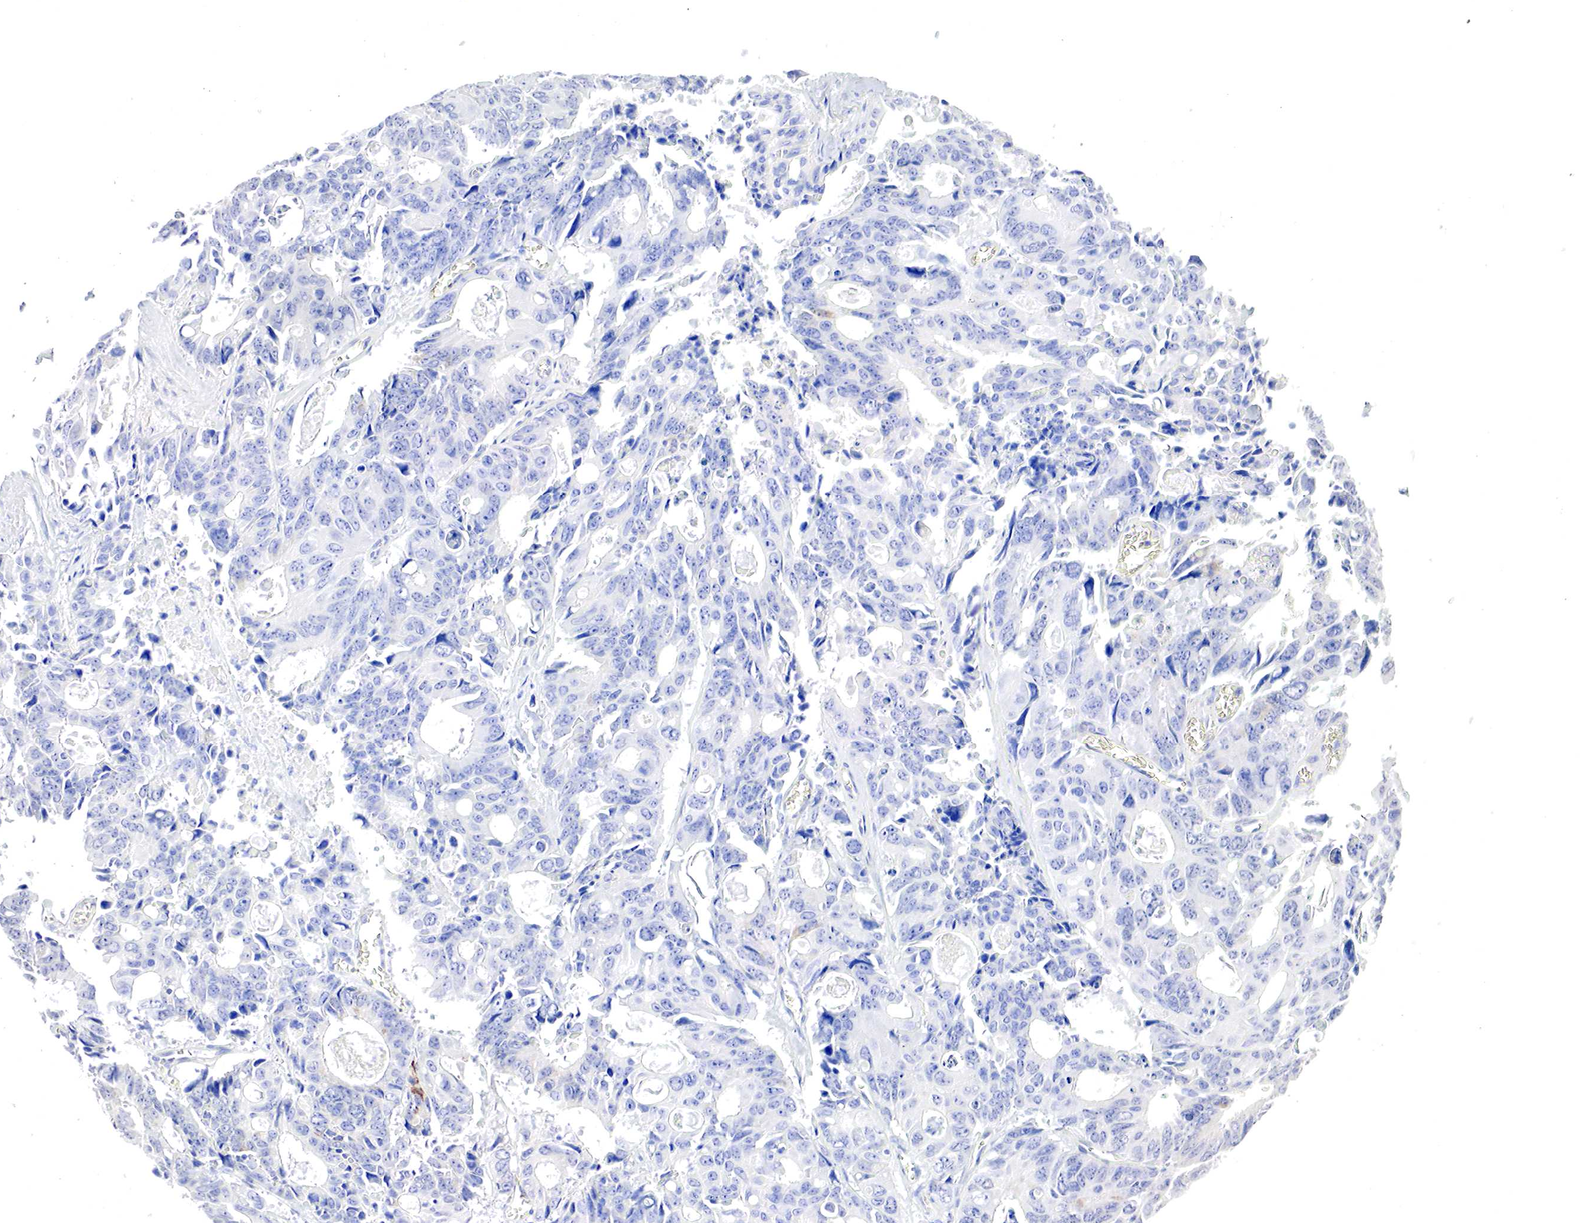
{"staining": {"intensity": "negative", "quantity": "none", "location": "none"}, "tissue": "colorectal cancer", "cell_type": "Tumor cells", "image_type": "cancer", "snomed": [{"axis": "morphology", "description": "Adenocarcinoma, NOS"}, {"axis": "topography", "description": "Rectum"}], "caption": "The photomicrograph reveals no significant positivity in tumor cells of colorectal cancer. (DAB (3,3'-diaminobenzidine) immunohistochemistry (IHC), high magnification).", "gene": "OTC", "patient": {"sex": "male", "age": 76}}